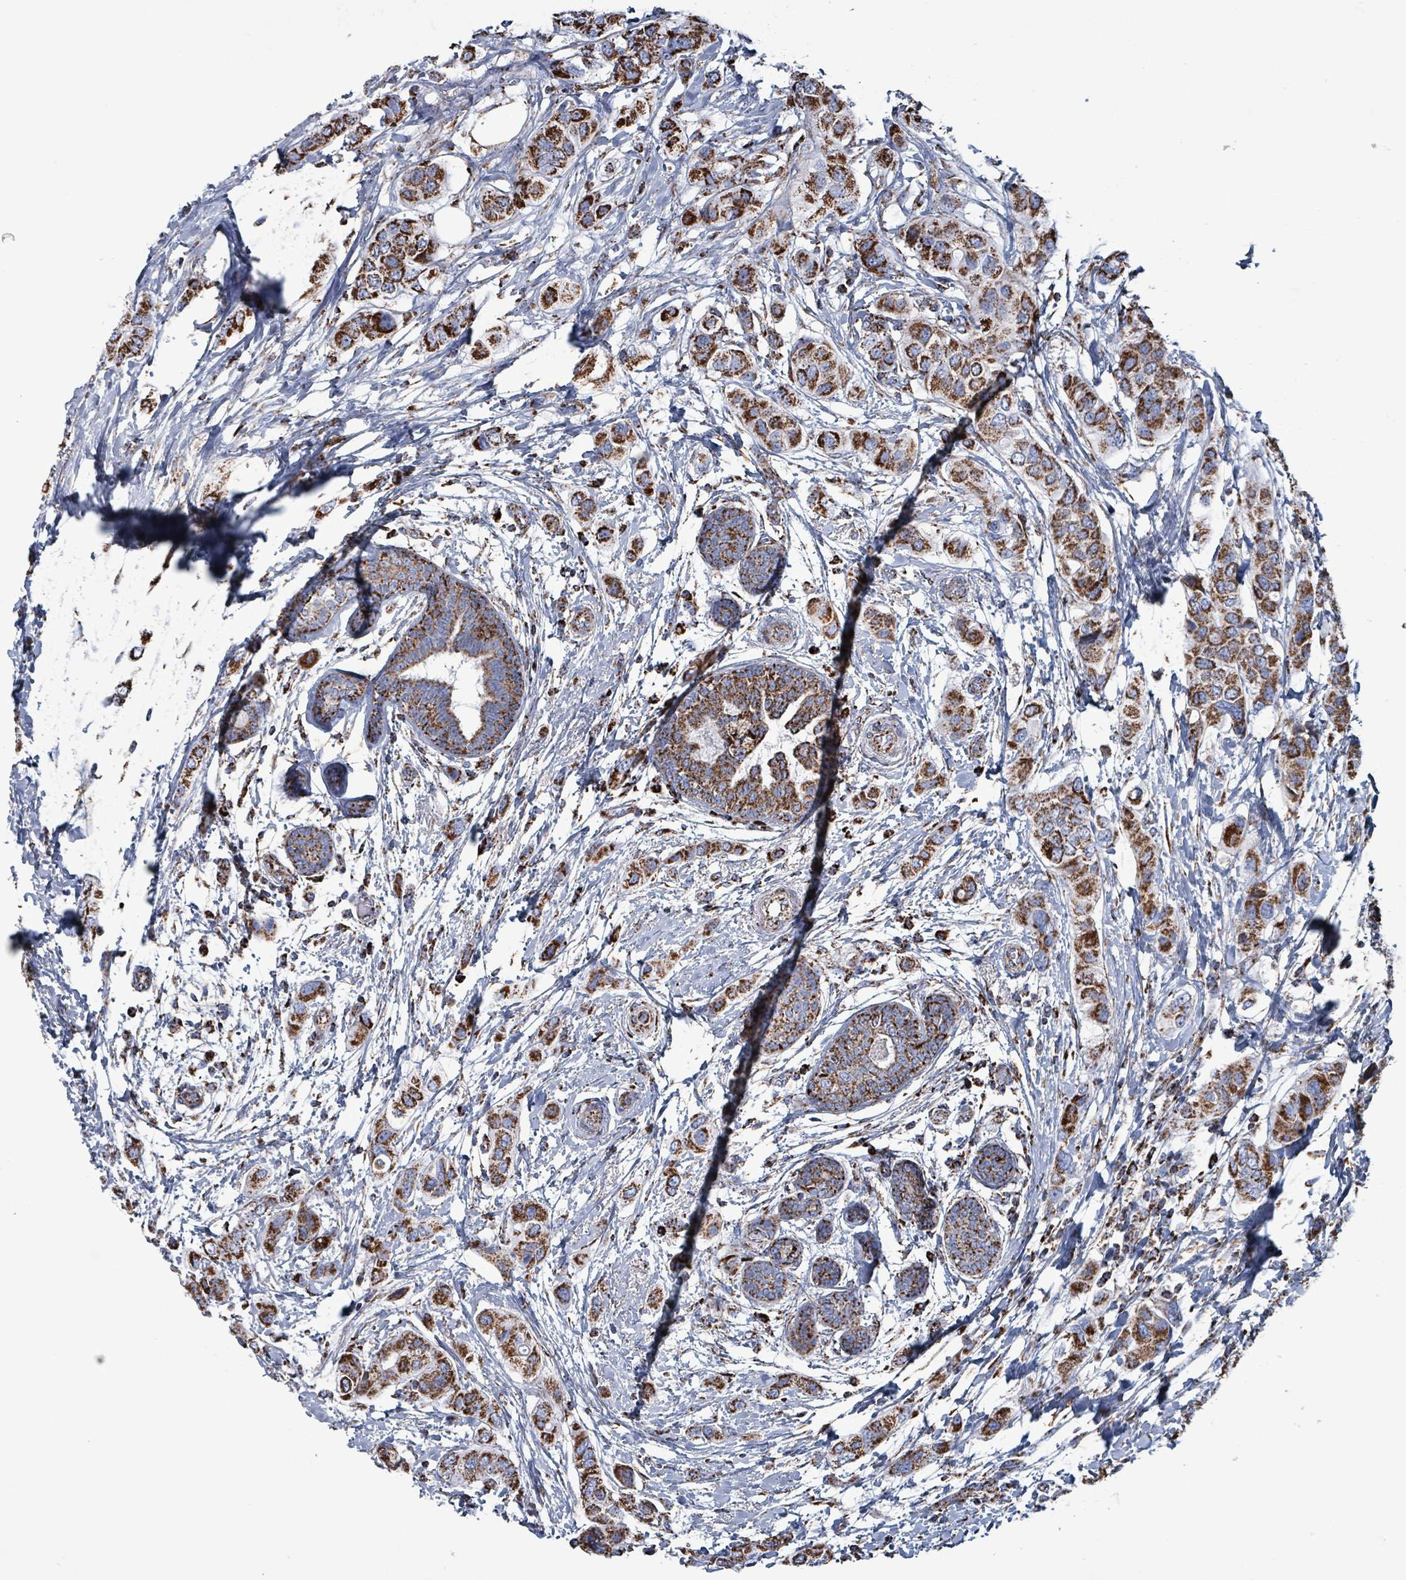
{"staining": {"intensity": "strong", "quantity": ">75%", "location": "cytoplasmic/membranous"}, "tissue": "breast cancer", "cell_type": "Tumor cells", "image_type": "cancer", "snomed": [{"axis": "morphology", "description": "Lobular carcinoma"}, {"axis": "topography", "description": "Breast"}], "caption": "A high-resolution micrograph shows immunohistochemistry staining of breast cancer, which displays strong cytoplasmic/membranous staining in approximately >75% of tumor cells.", "gene": "IDH3B", "patient": {"sex": "female", "age": 51}}